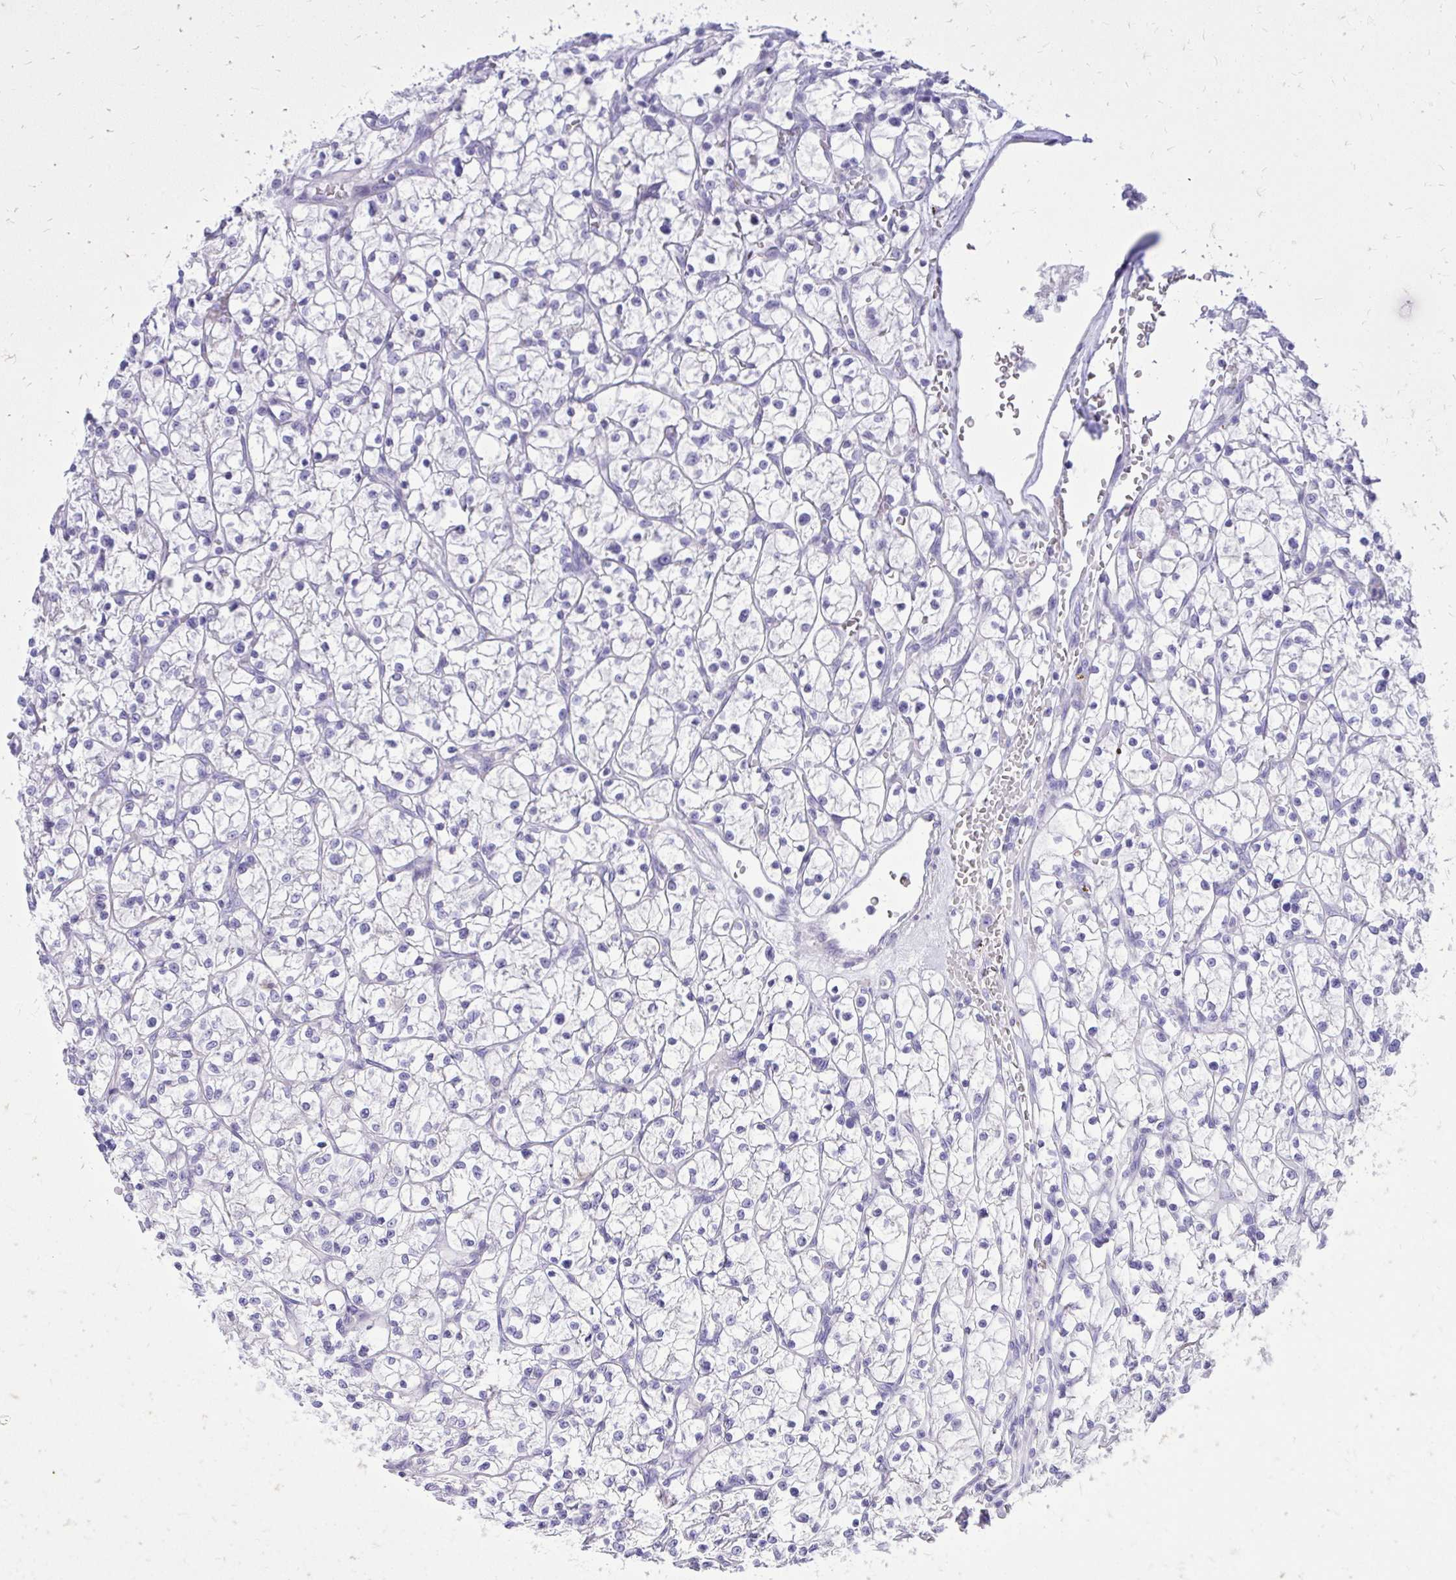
{"staining": {"intensity": "negative", "quantity": "none", "location": "none"}, "tissue": "renal cancer", "cell_type": "Tumor cells", "image_type": "cancer", "snomed": [{"axis": "morphology", "description": "Adenocarcinoma, NOS"}, {"axis": "topography", "description": "Kidney"}], "caption": "The micrograph demonstrates no significant positivity in tumor cells of adenocarcinoma (renal).", "gene": "BCL6B", "patient": {"sex": "female", "age": 64}}